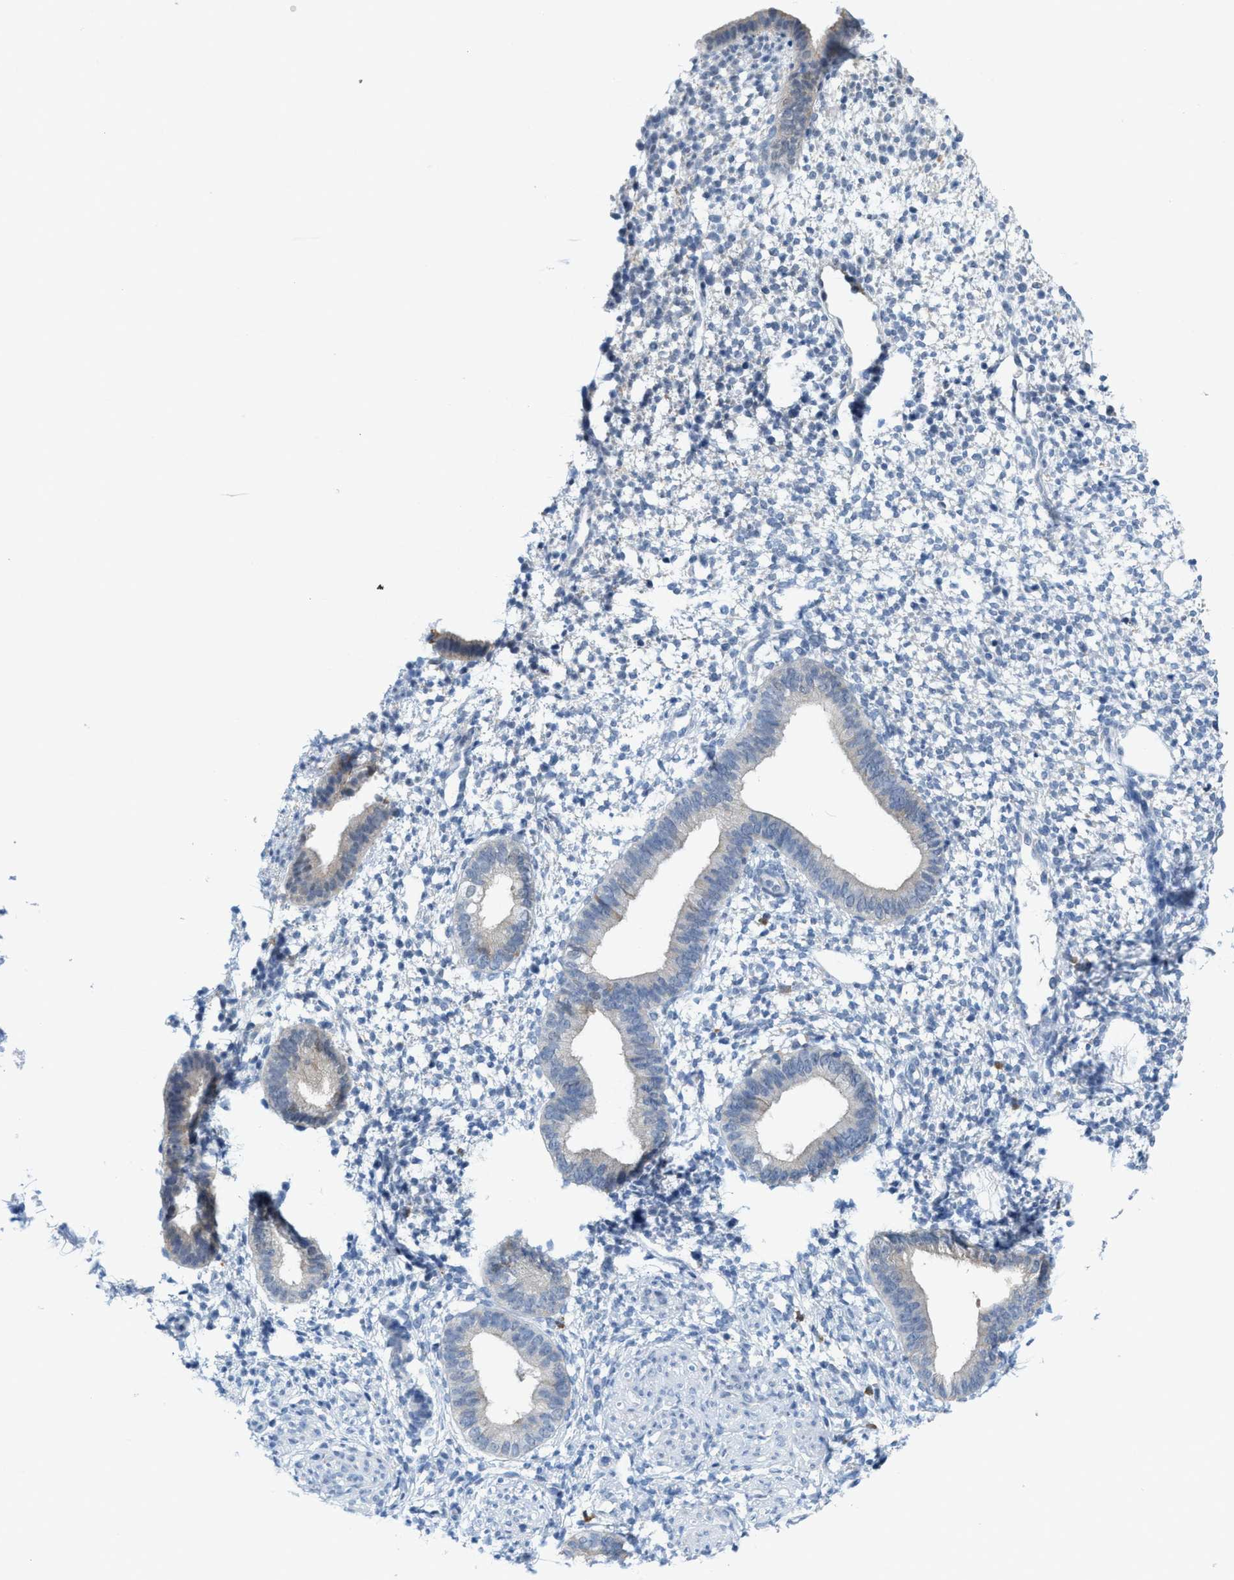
{"staining": {"intensity": "negative", "quantity": "none", "location": "none"}, "tissue": "endometrium", "cell_type": "Cells in endometrial stroma", "image_type": "normal", "snomed": [{"axis": "morphology", "description": "Normal tissue, NOS"}, {"axis": "topography", "description": "Endometrium"}], "caption": "An immunohistochemistry micrograph of normal endometrium is shown. There is no staining in cells in endometrial stroma of endometrium. Nuclei are stained in blue.", "gene": "KIFC3", "patient": {"sex": "female", "age": 46}}